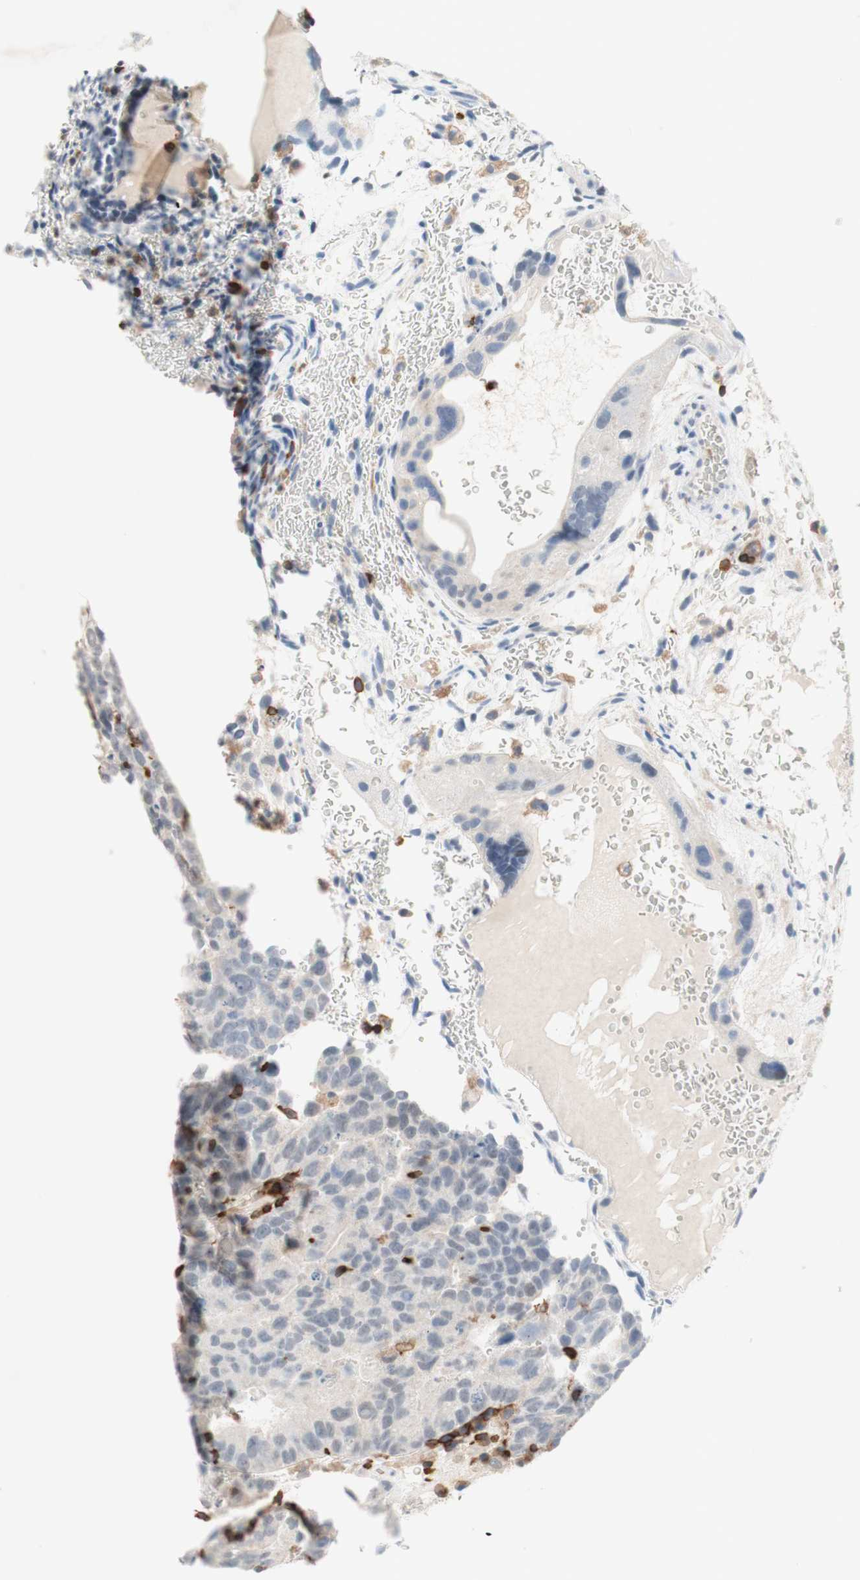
{"staining": {"intensity": "negative", "quantity": "none", "location": "none"}, "tissue": "testis cancer", "cell_type": "Tumor cells", "image_type": "cancer", "snomed": [{"axis": "morphology", "description": "Seminoma, NOS"}, {"axis": "morphology", "description": "Carcinoma, Embryonal, NOS"}, {"axis": "topography", "description": "Testis"}], "caption": "High power microscopy histopathology image of an immunohistochemistry photomicrograph of testis cancer (seminoma), revealing no significant expression in tumor cells.", "gene": "SPINK6", "patient": {"sex": "male", "age": 52}}